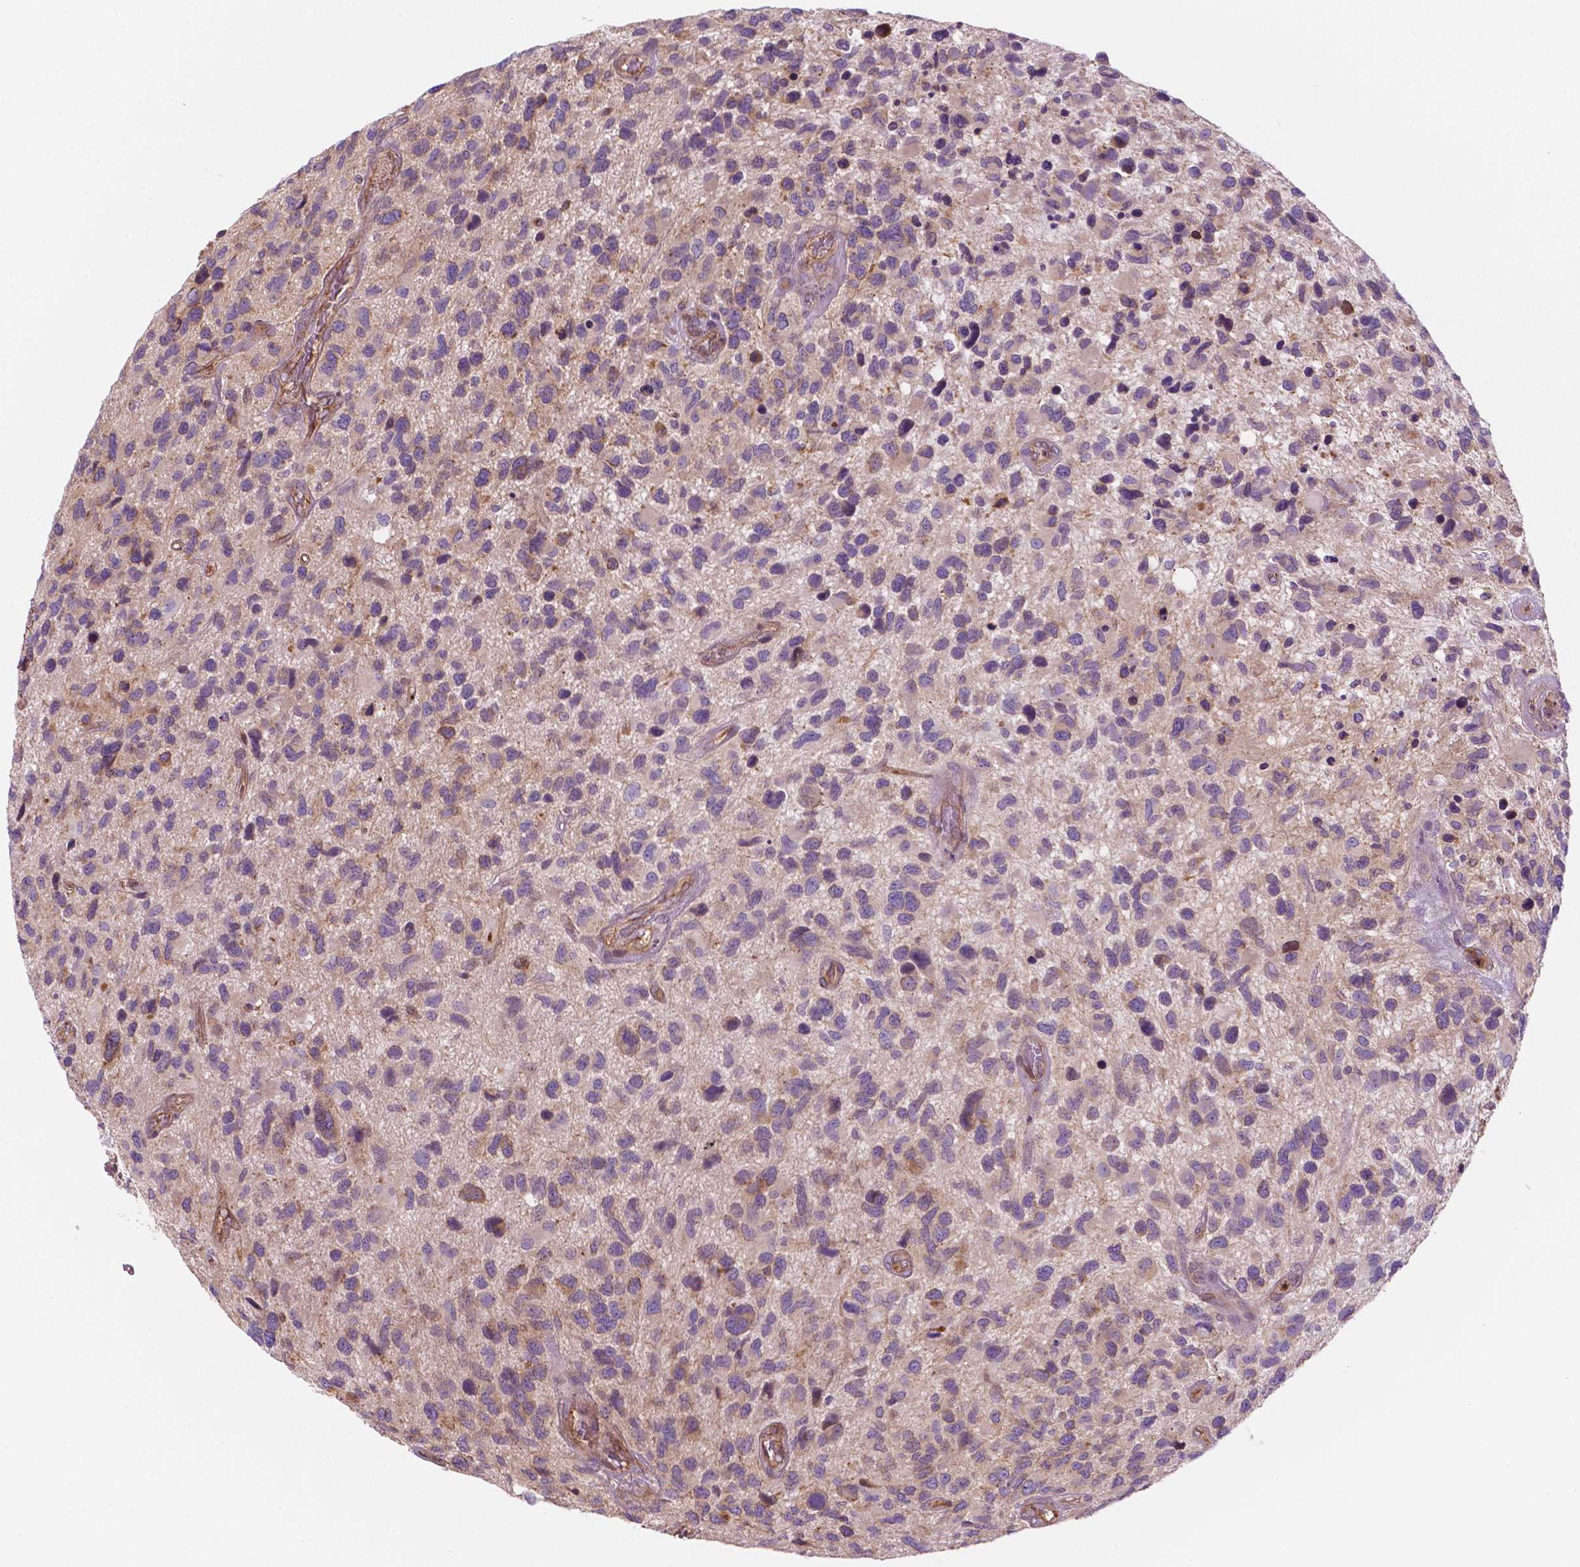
{"staining": {"intensity": "negative", "quantity": "none", "location": "none"}, "tissue": "glioma", "cell_type": "Tumor cells", "image_type": "cancer", "snomed": [{"axis": "morphology", "description": "Glioma, malignant, NOS"}, {"axis": "morphology", "description": "Glioma, malignant, High grade"}, {"axis": "topography", "description": "Brain"}], "caption": "An immunohistochemistry micrograph of glioma is shown. There is no staining in tumor cells of glioma. (DAB (3,3'-diaminobenzidine) IHC with hematoxylin counter stain).", "gene": "SURF4", "patient": {"sex": "female", "age": 71}}